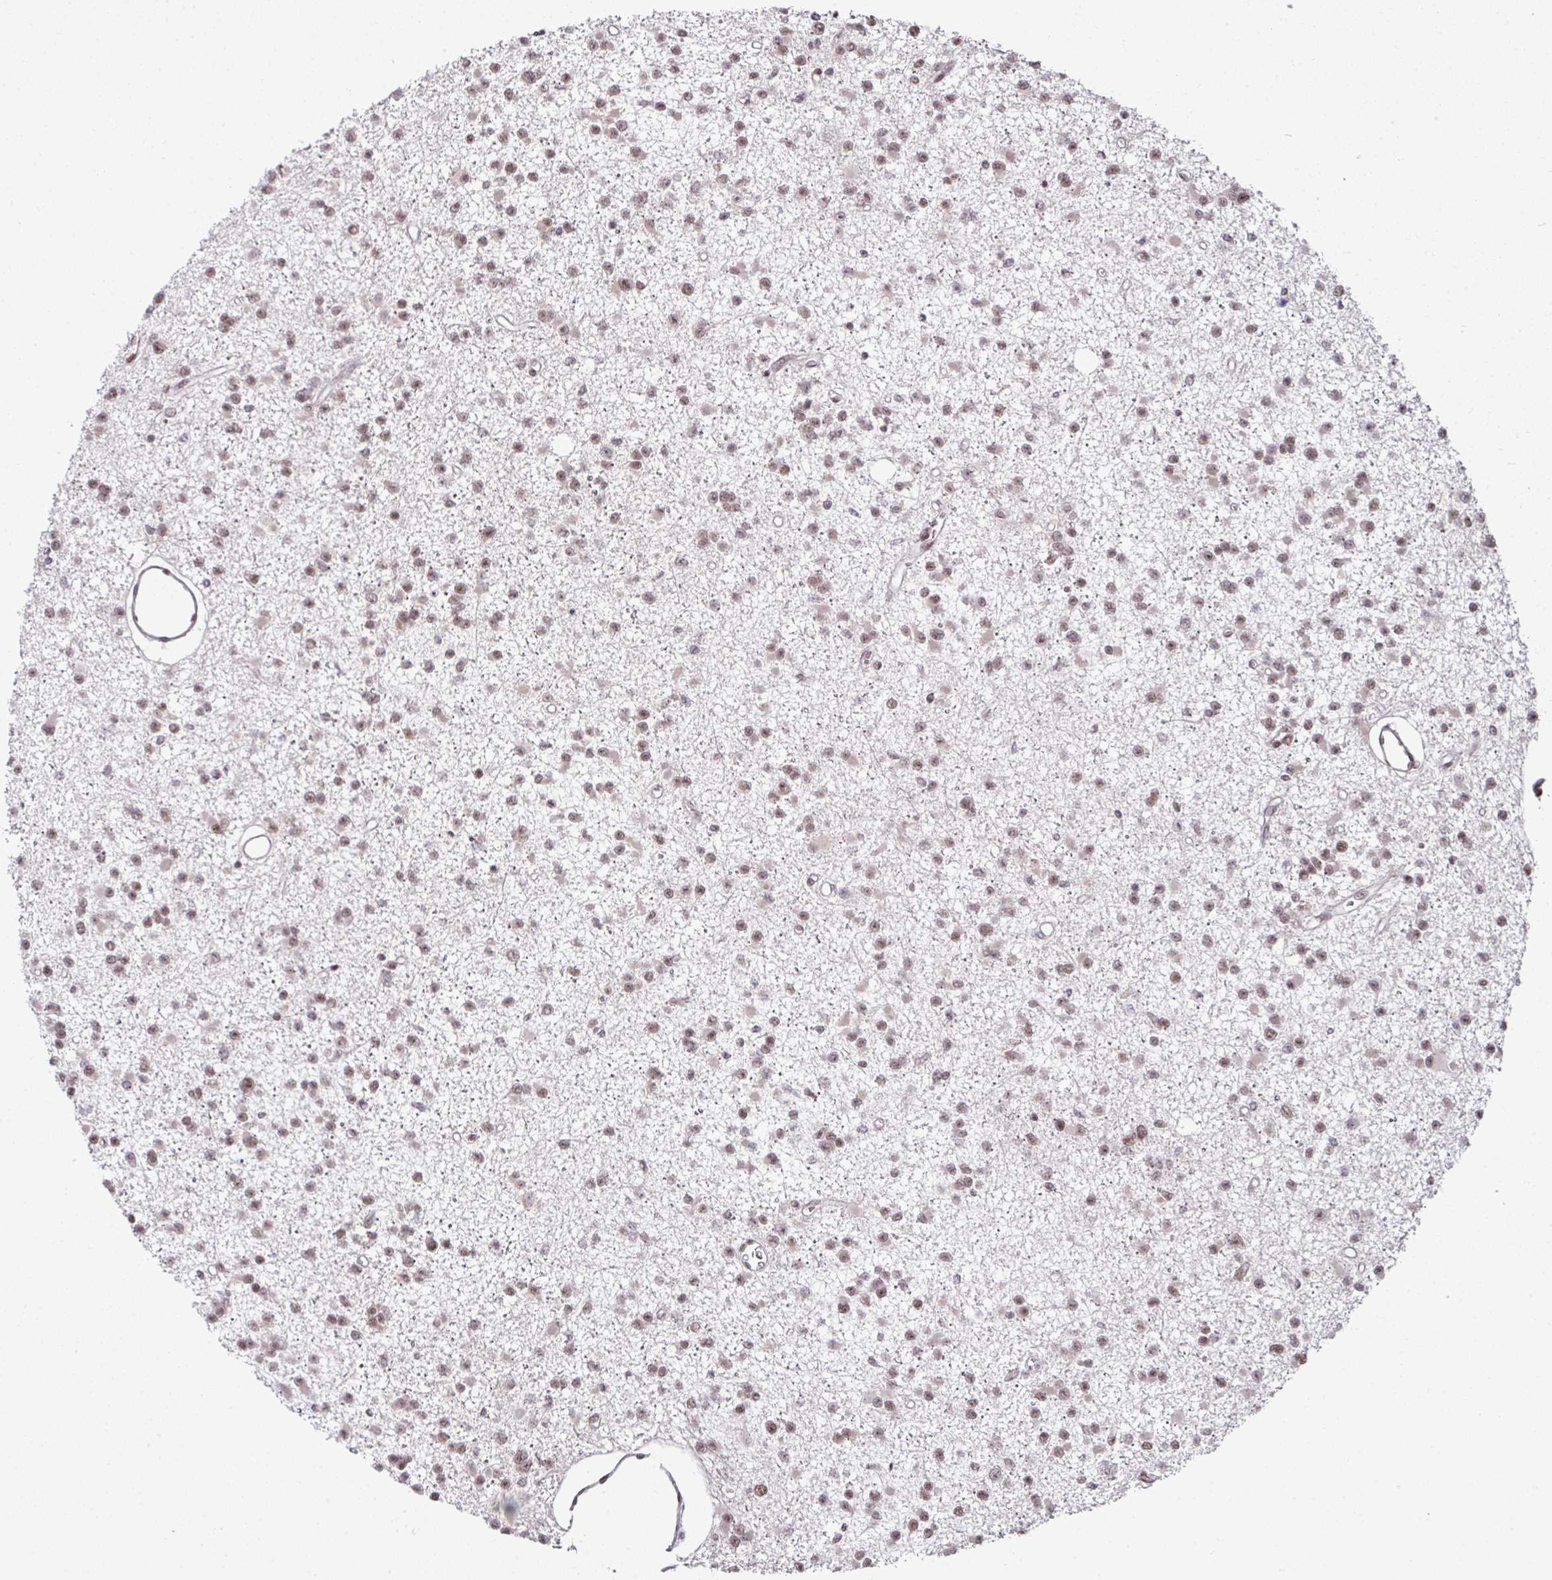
{"staining": {"intensity": "moderate", "quantity": ">75%", "location": "nuclear"}, "tissue": "glioma", "cell_type": "Tumor cells", "image_type": "cancer", "snomed": [{"axis": "morphology", "description": "Glioma, malignant, Low grade"}, {"axis": "topography", "description": "Brain"}], "caption": "Moderate nuclear staining for a protein is present in approximately >75% of tumor cells of malignant low-grade glioma using IHC.", "gene": "NFYA", "patient": {"sex": "female", "age": 22}}